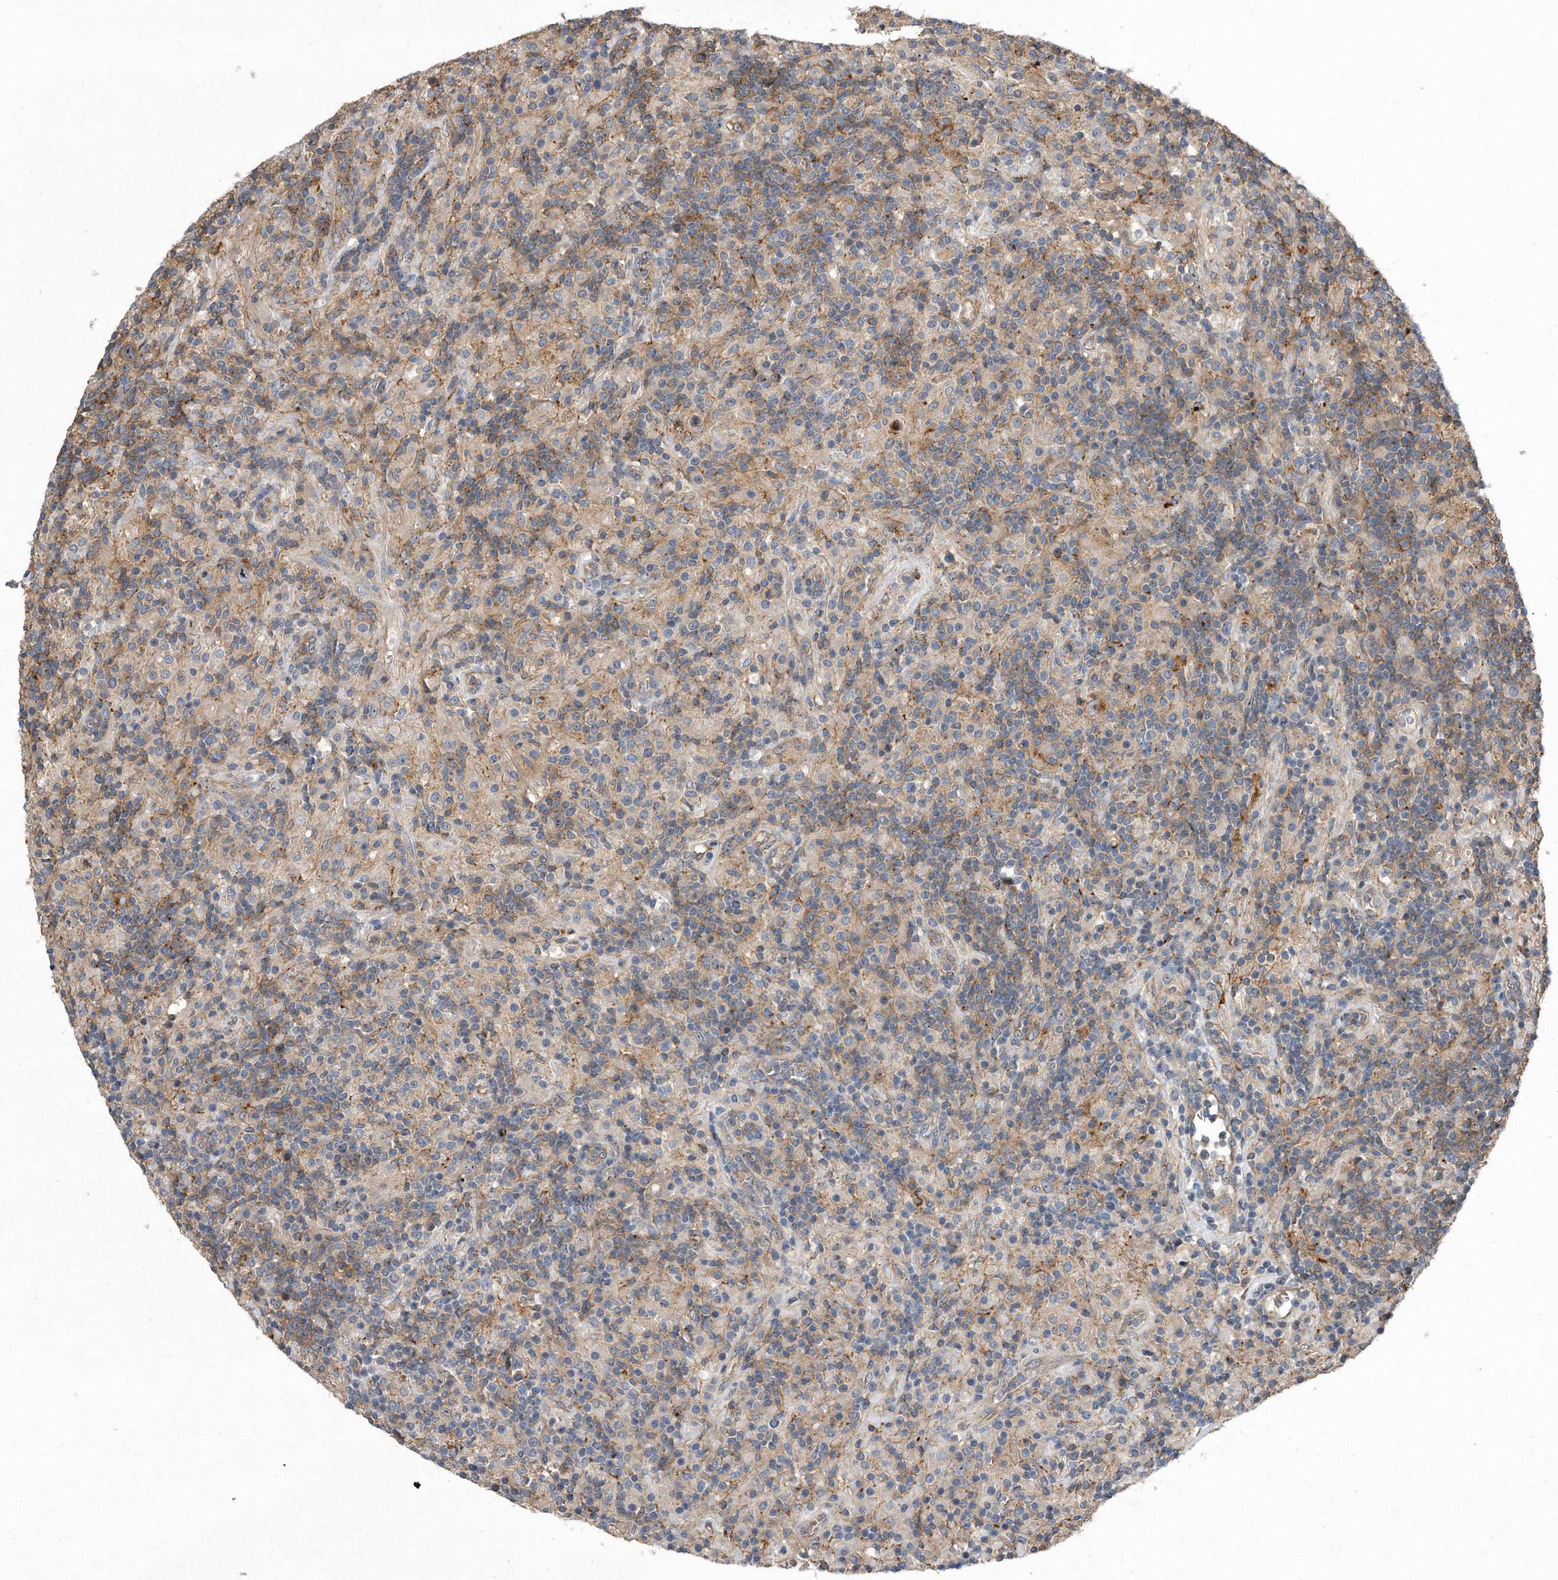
{"staining": {"intensity": "negative", "quantity": "none", "location": "none"}, "tissue": "lymphoma", "cell_type": "Tumor cells", "image_type": "cancer", "snomed": [{"axis": "morphology", "description": "Hodgkin's disease, NOS"}, {"axis": "topography", "description": "Lymph node"}], "caption": "Immunohistochemical staining of Hodgkin's disease demonstrates no significant positivity in tumor cells. (Brightfield microscopy of DAB (3,3'-diaminobenzidine) IHC at high magnification).", "gene": "PGBD2", "patient": {"sex": "male", "age": 70}}